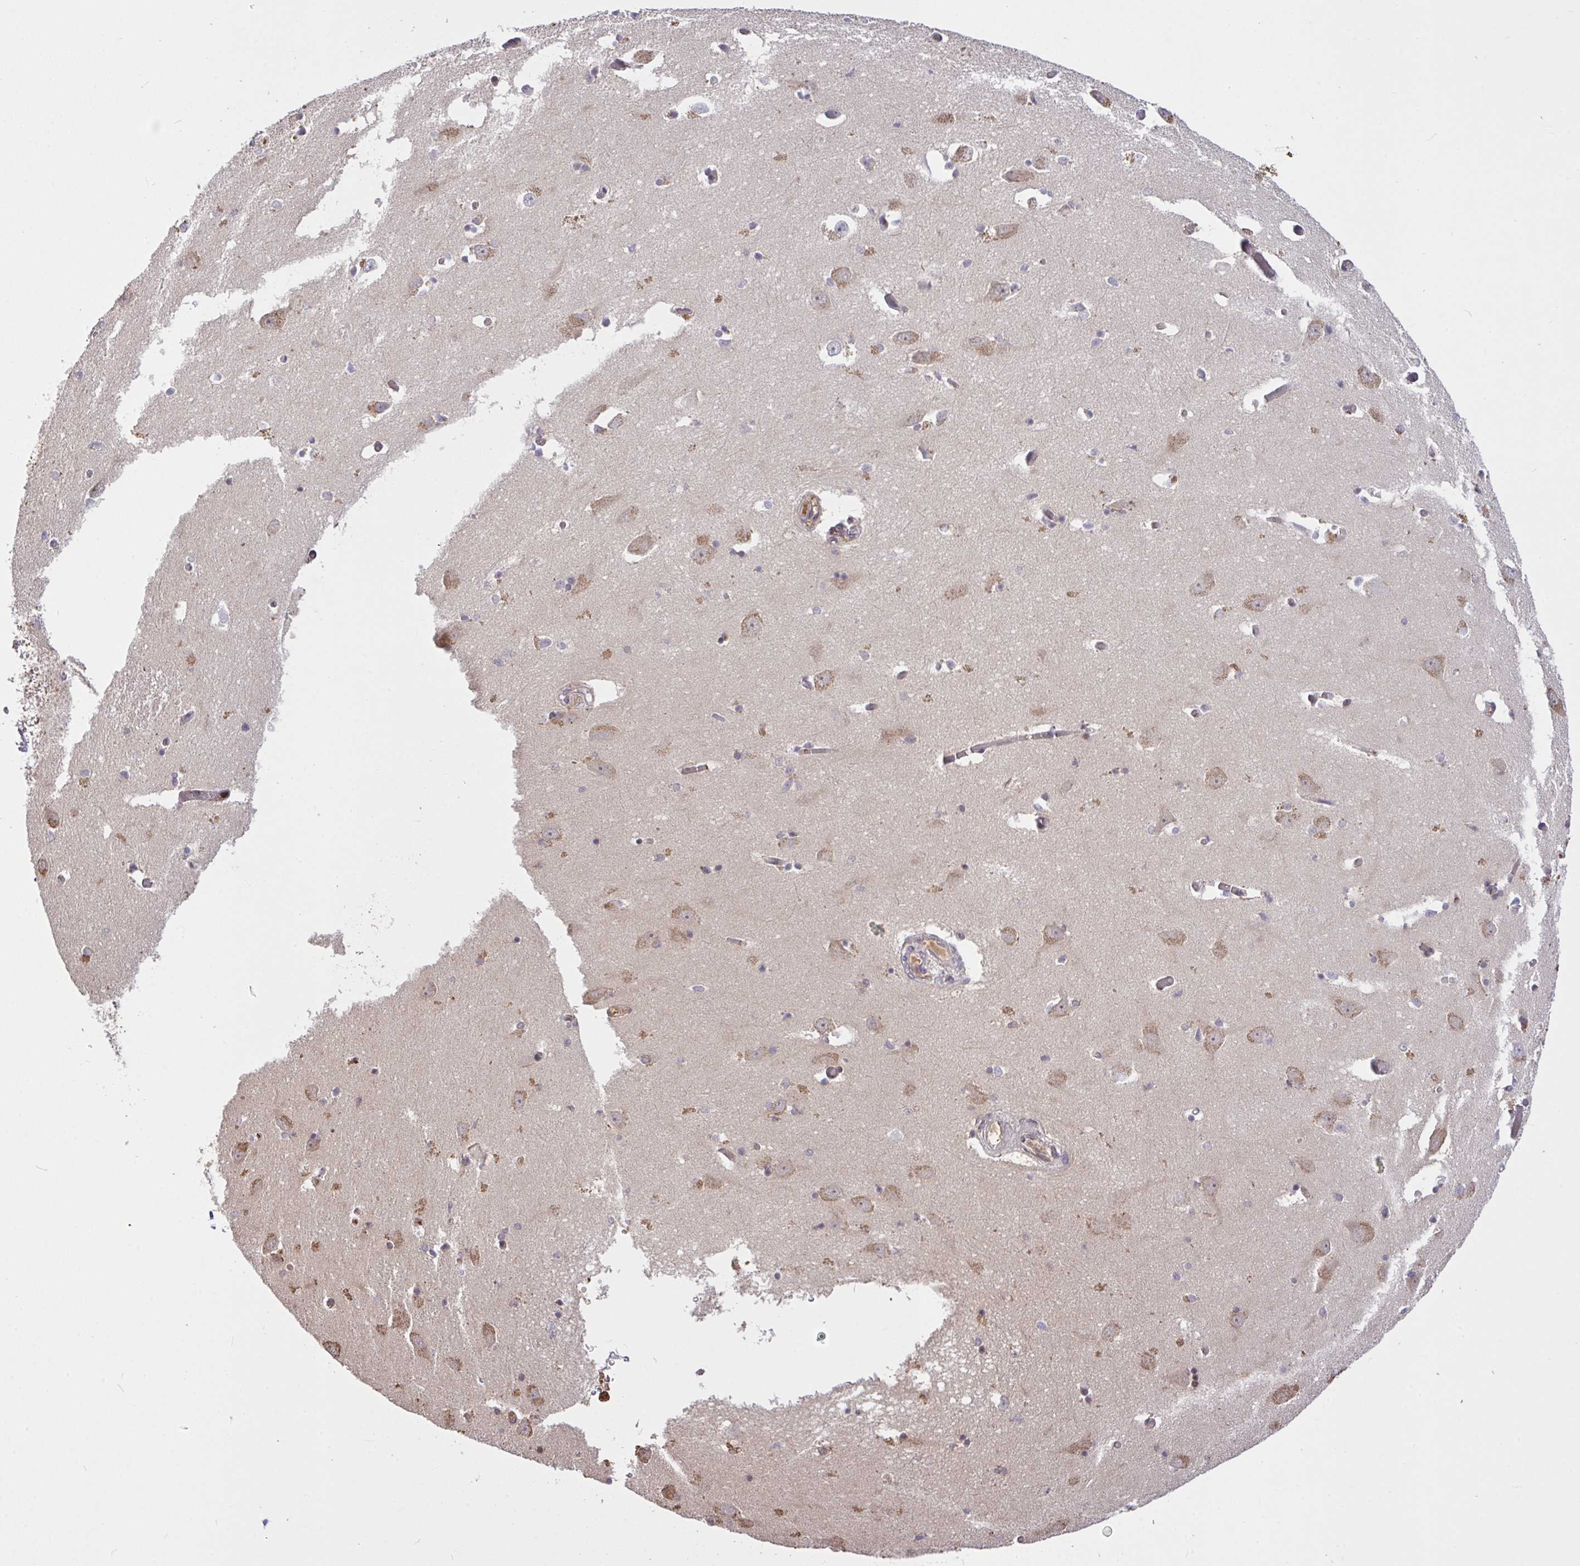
{"staining": {"intensity": "negative", "quantity": "none", "location": "none"}, "tissue": "caudate", "cell_type": "Glial cells", "image_type": "normal", "snomed": [{"axis": "morphology", "description": "Normal tissue, NOS"}, {"axis": "topography", "description": "Lateral ventricle wall"}, {"axis": "topography", "description": "Hippocampus"}], "caption": "Immunohistochemistry of normal human caudate demonstrates no staining in glial cells. (IHC, brightfield microscopy, high magnification).", "gene": "FCER1A", "patient": {"sex": "female", "age": 63}}